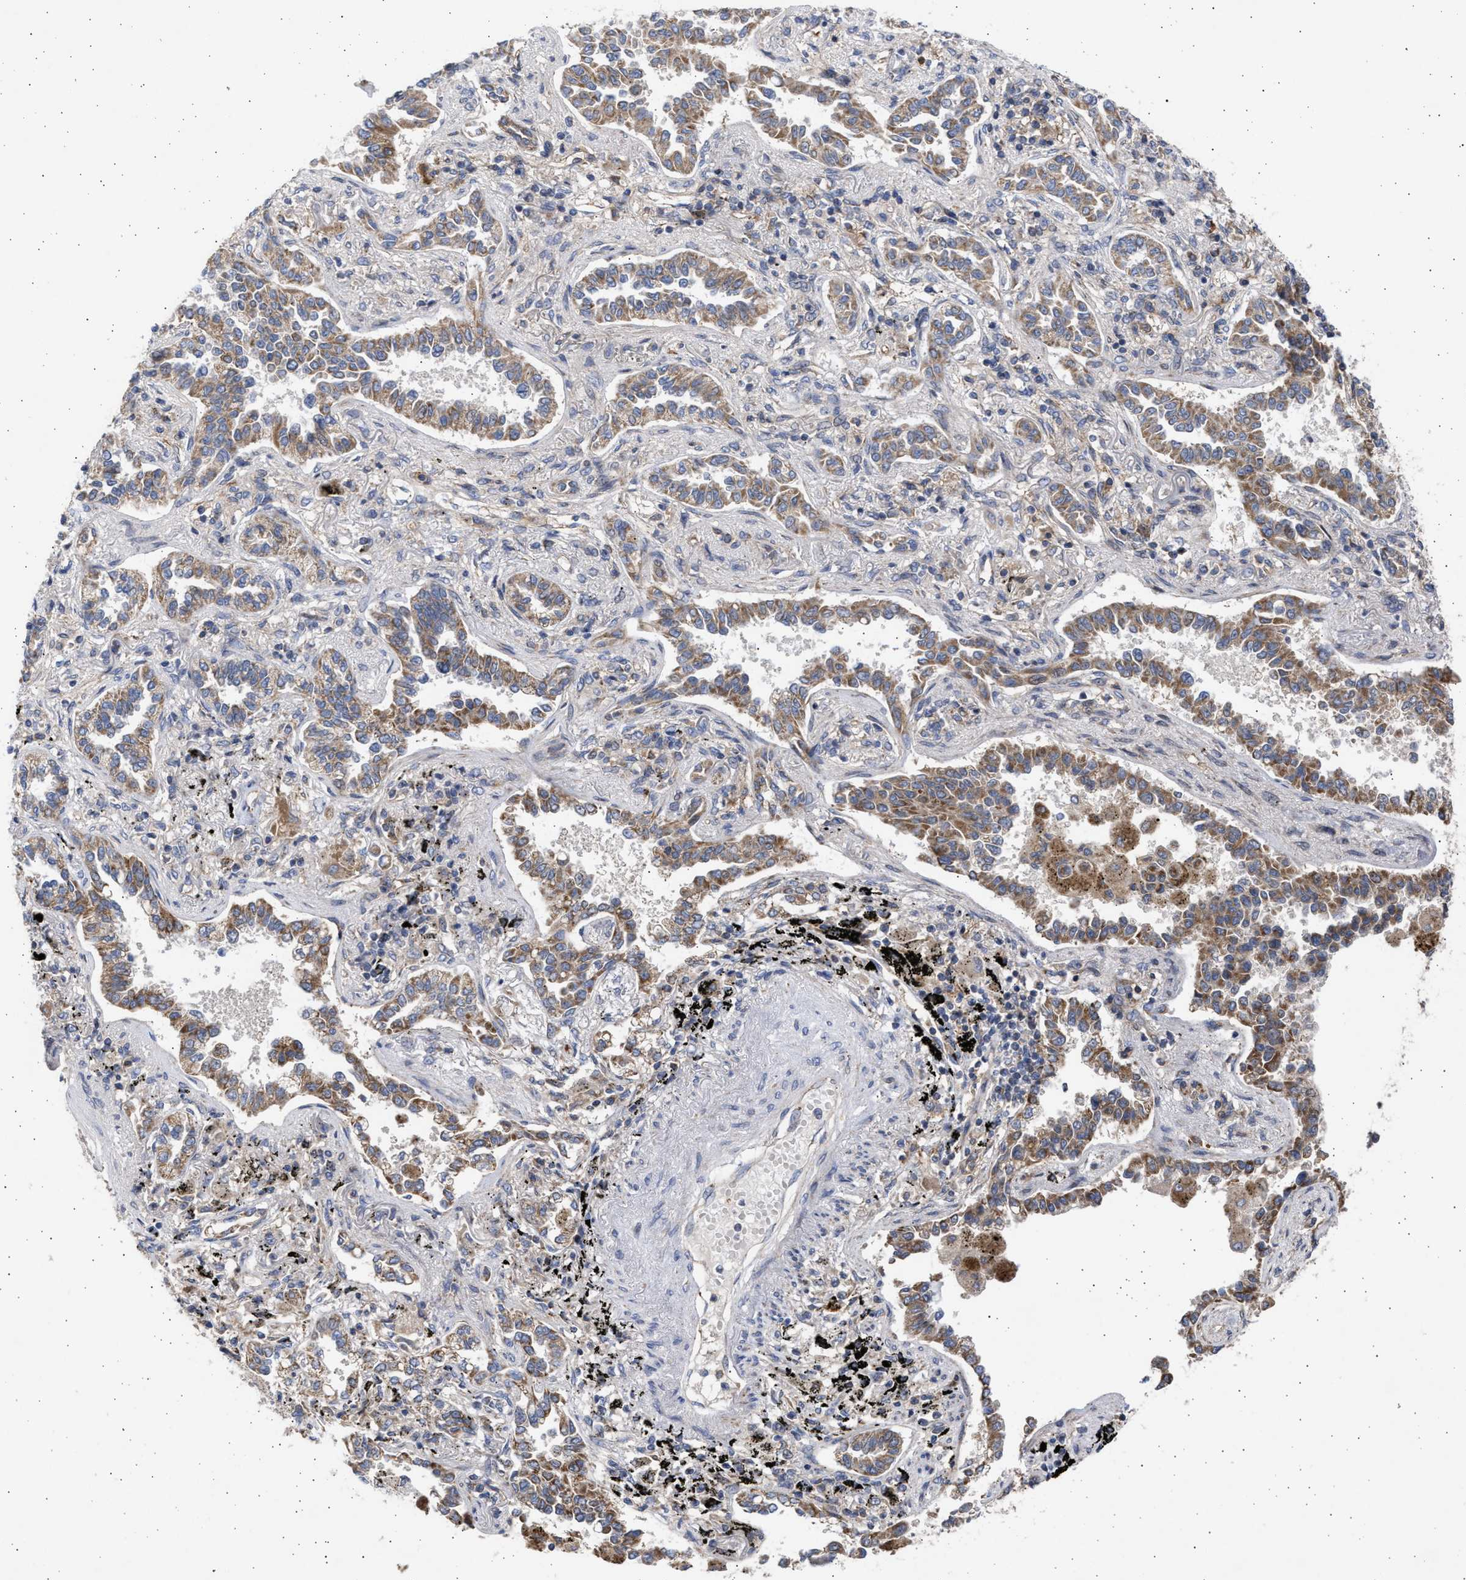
{"staining": {"intensity": "moderate", "quantity": ">75%", "location": "cytoplasmic/membranous"}, "tissue": "lung cancer", "cell_type": "Tumor cells", "image_type": "cancer", "snomed": [{"axis": "morphology", "description": "Normal tissue, NOS"}, {"axis": "morphology", "description": "Adenocarcinoma, NOS"}, {"axis": "topography", "description": "Lung"}], "caption": "Lung cancer (adenocarcinoma) tissue displays moderate cytoplasmic/membranous positivity in about >75% of tumor cells, visualized by immunohistochemistry.", "gene": "TTC19", "patient": {"sex": "male", "age": 59}}